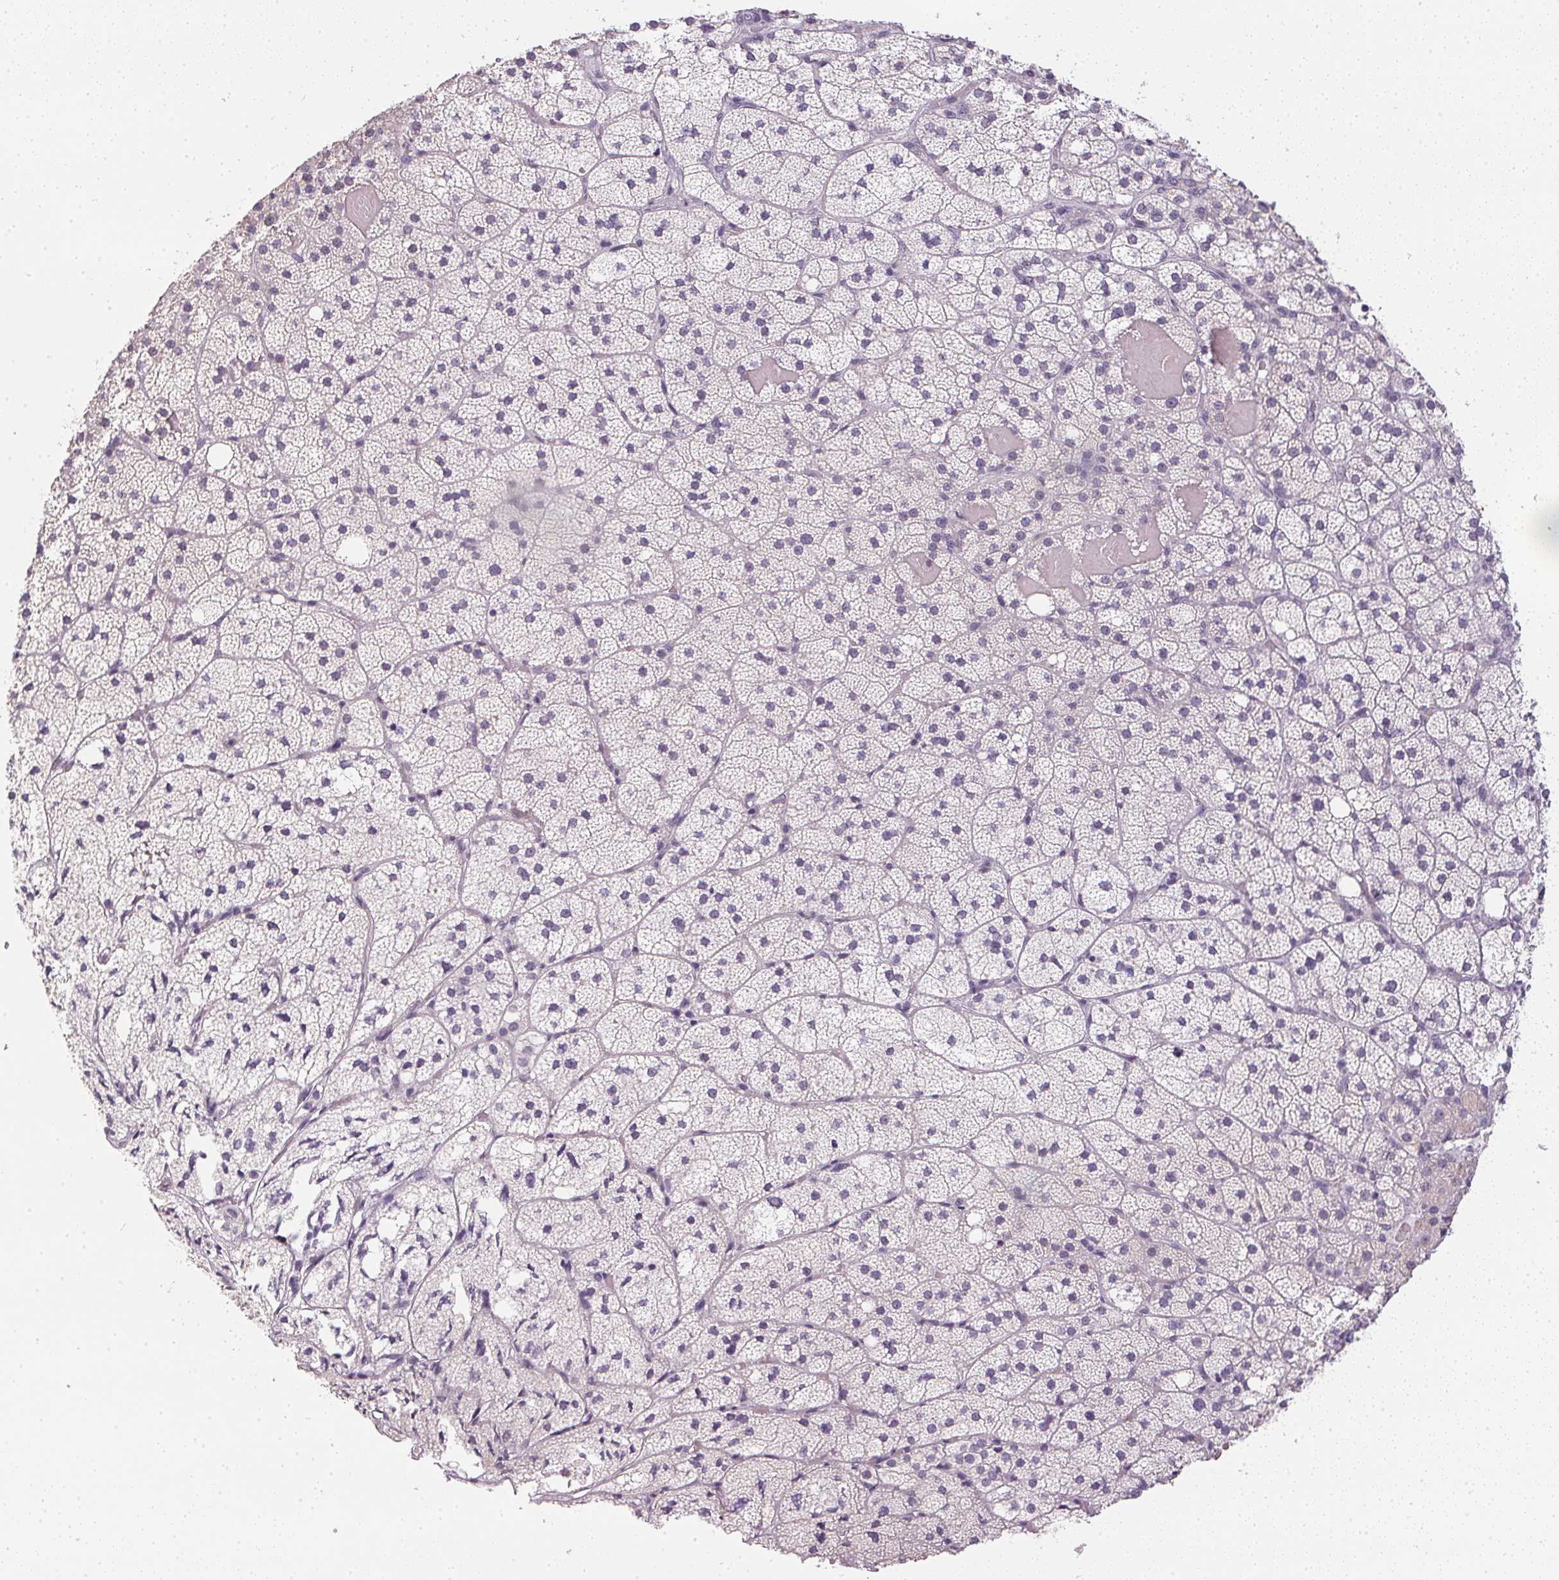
{"staining": {"intensity": "negative", "quantity": "none", "location": "none"}, "tissue": "adrenal gland", "cell_type": "Glandular cells", "image_type": "normal", "snomed": [{"axis": "morphology", "description": "Normal tissue, NOS"}, {"axis": "topography", "description": "Adrenal gland"}], "caption": "The image demonstrates no significant staining in glandular cells of adrenal gland. Nuclei are stained in blue.", "gene": "PPY", "patient": {"sex": "male", "age": 53}}